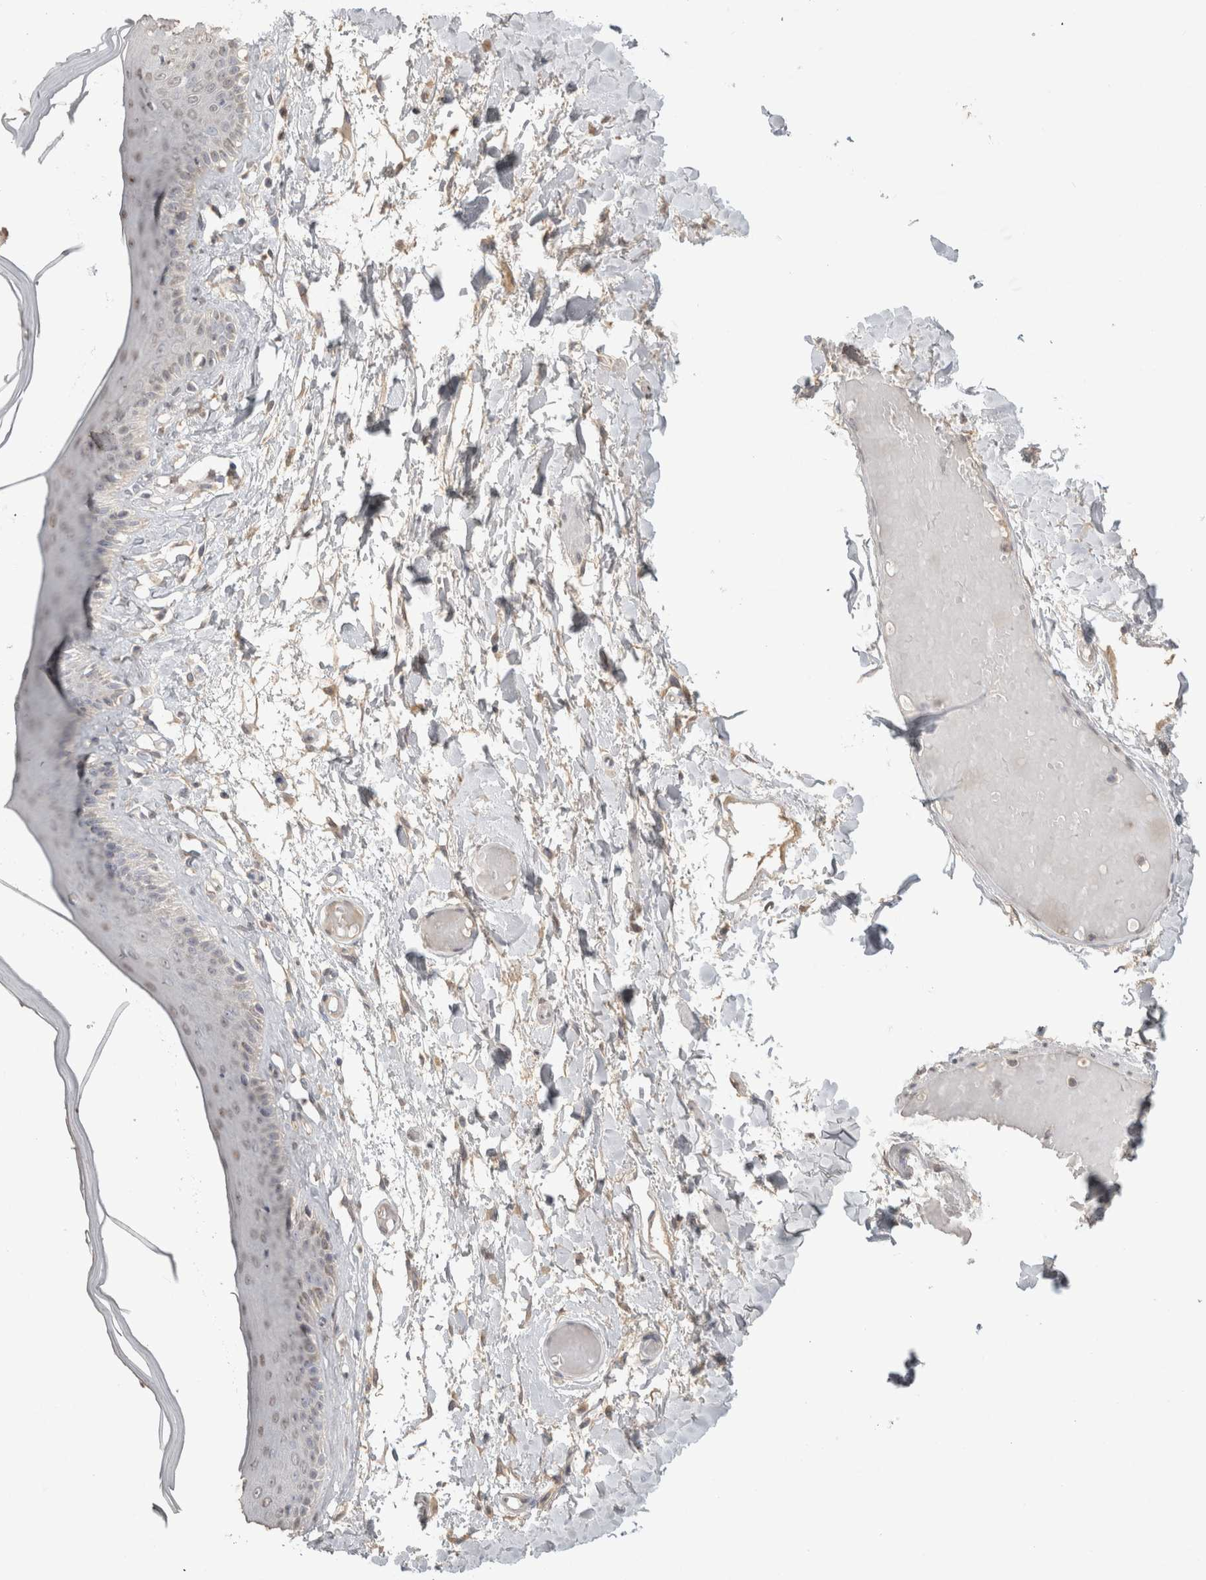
{"staining": {"intensity": "moderate", "quantity": "<25%", "location": "cytoplasmic/membranous"}, "tissue": "skin", "cell_type": "Epidermal cells", "image_type": "normal", "snomed": [{"axis": "morphology", "description": "Normal tissue, NOS"}, {"axis": "topography", "description": "Vulva"}], "caption": "Brown immunohistochemical staining in benign skin reveals moderate cytoplasmic/membranous positivity in approximately <25% of epidermal cells.", "gene": "NAALADL2", "patient": {"sex": "female", "age": 73}}